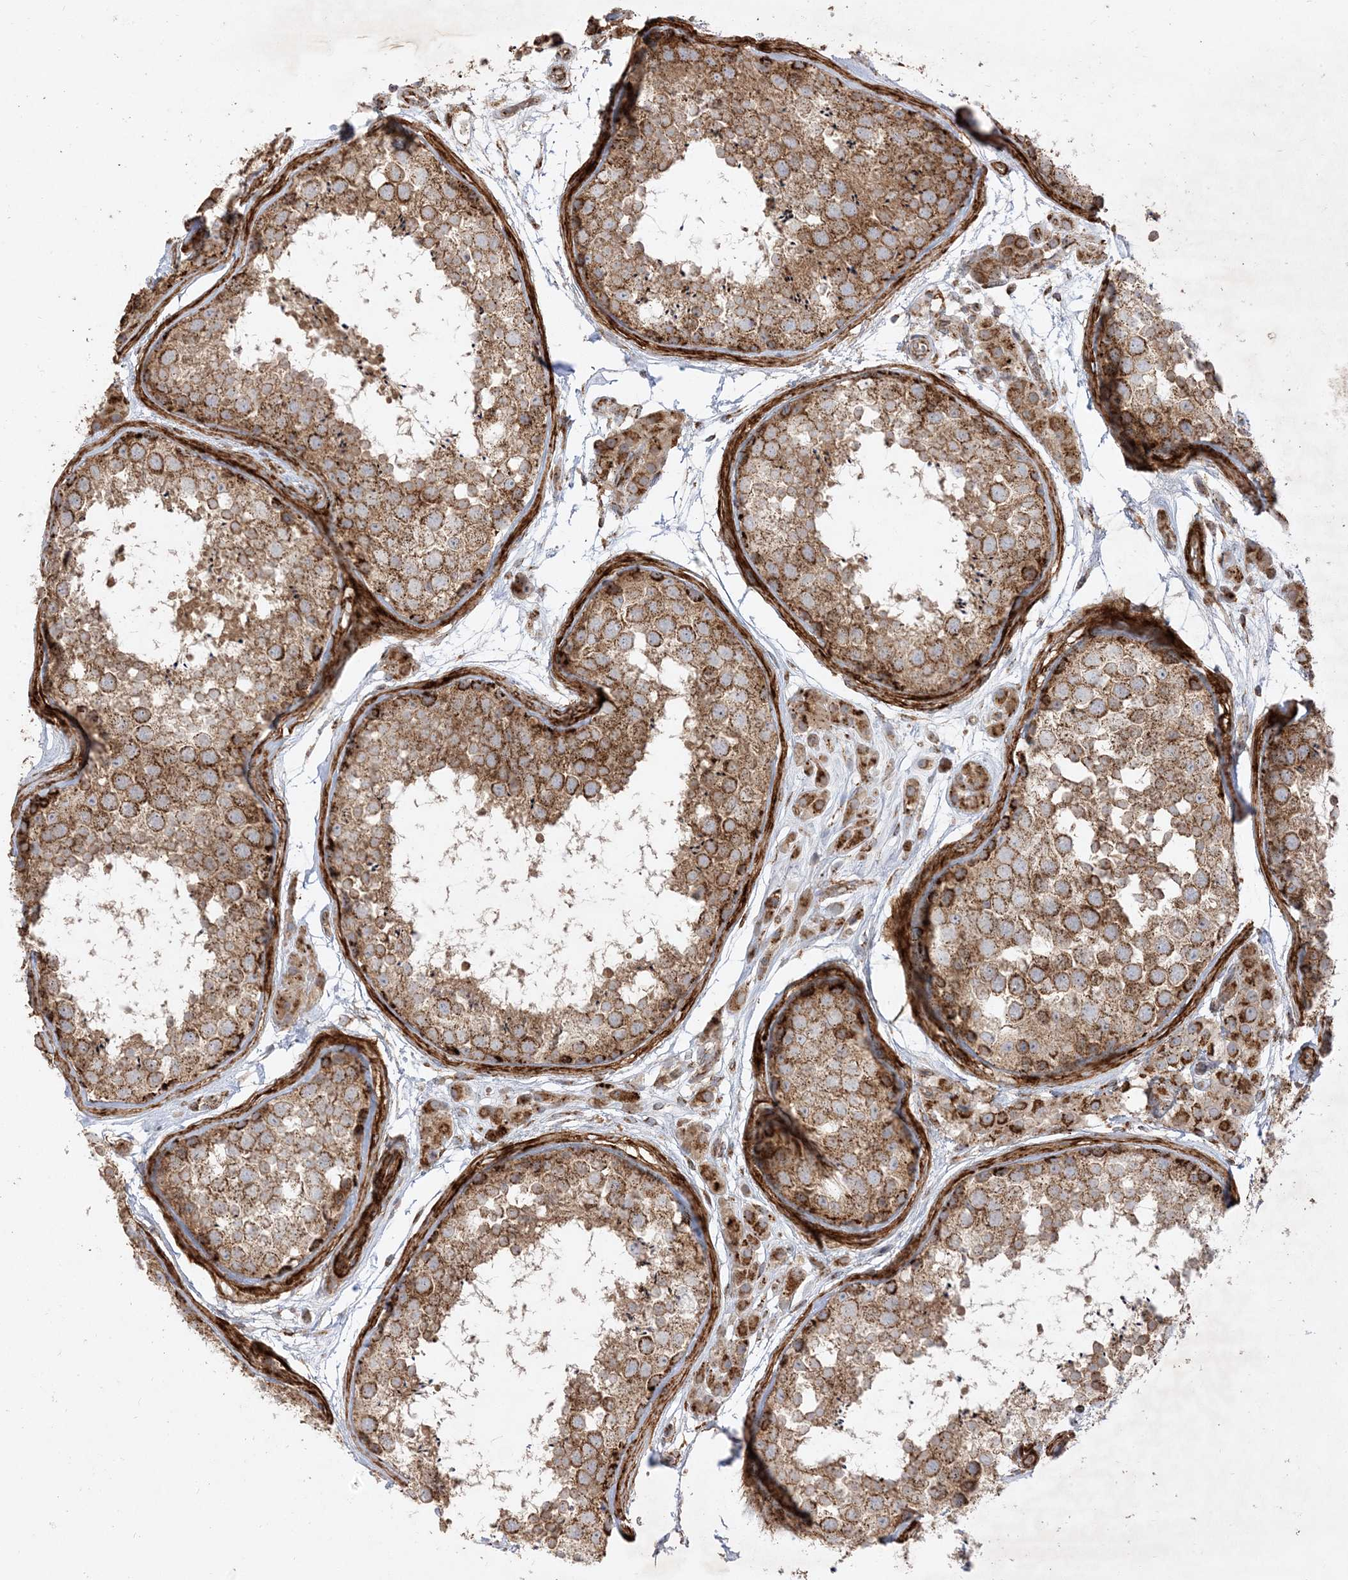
{"staining": {"intensity": "moderate", "quantity": ">75%", "location": "cytoplasmic/membranous"}, "tissue": "testis", "cell_type": "Cells in seminiferous ducts", "image_type": "normal", "snomed": [{"axis": "morphology", "description": "Normal tissue, NOS"}, {"axis": "topography", "description": "Testis"}], "caption": "Moderate cytoplasmic/membranous expression for a protein is present in about >75% of cells in seminiferous ducts of normal testis using immunohistochemistry (IHC).", "gene": "AARS2", "patient": {"sex": "male", "age": 56}}